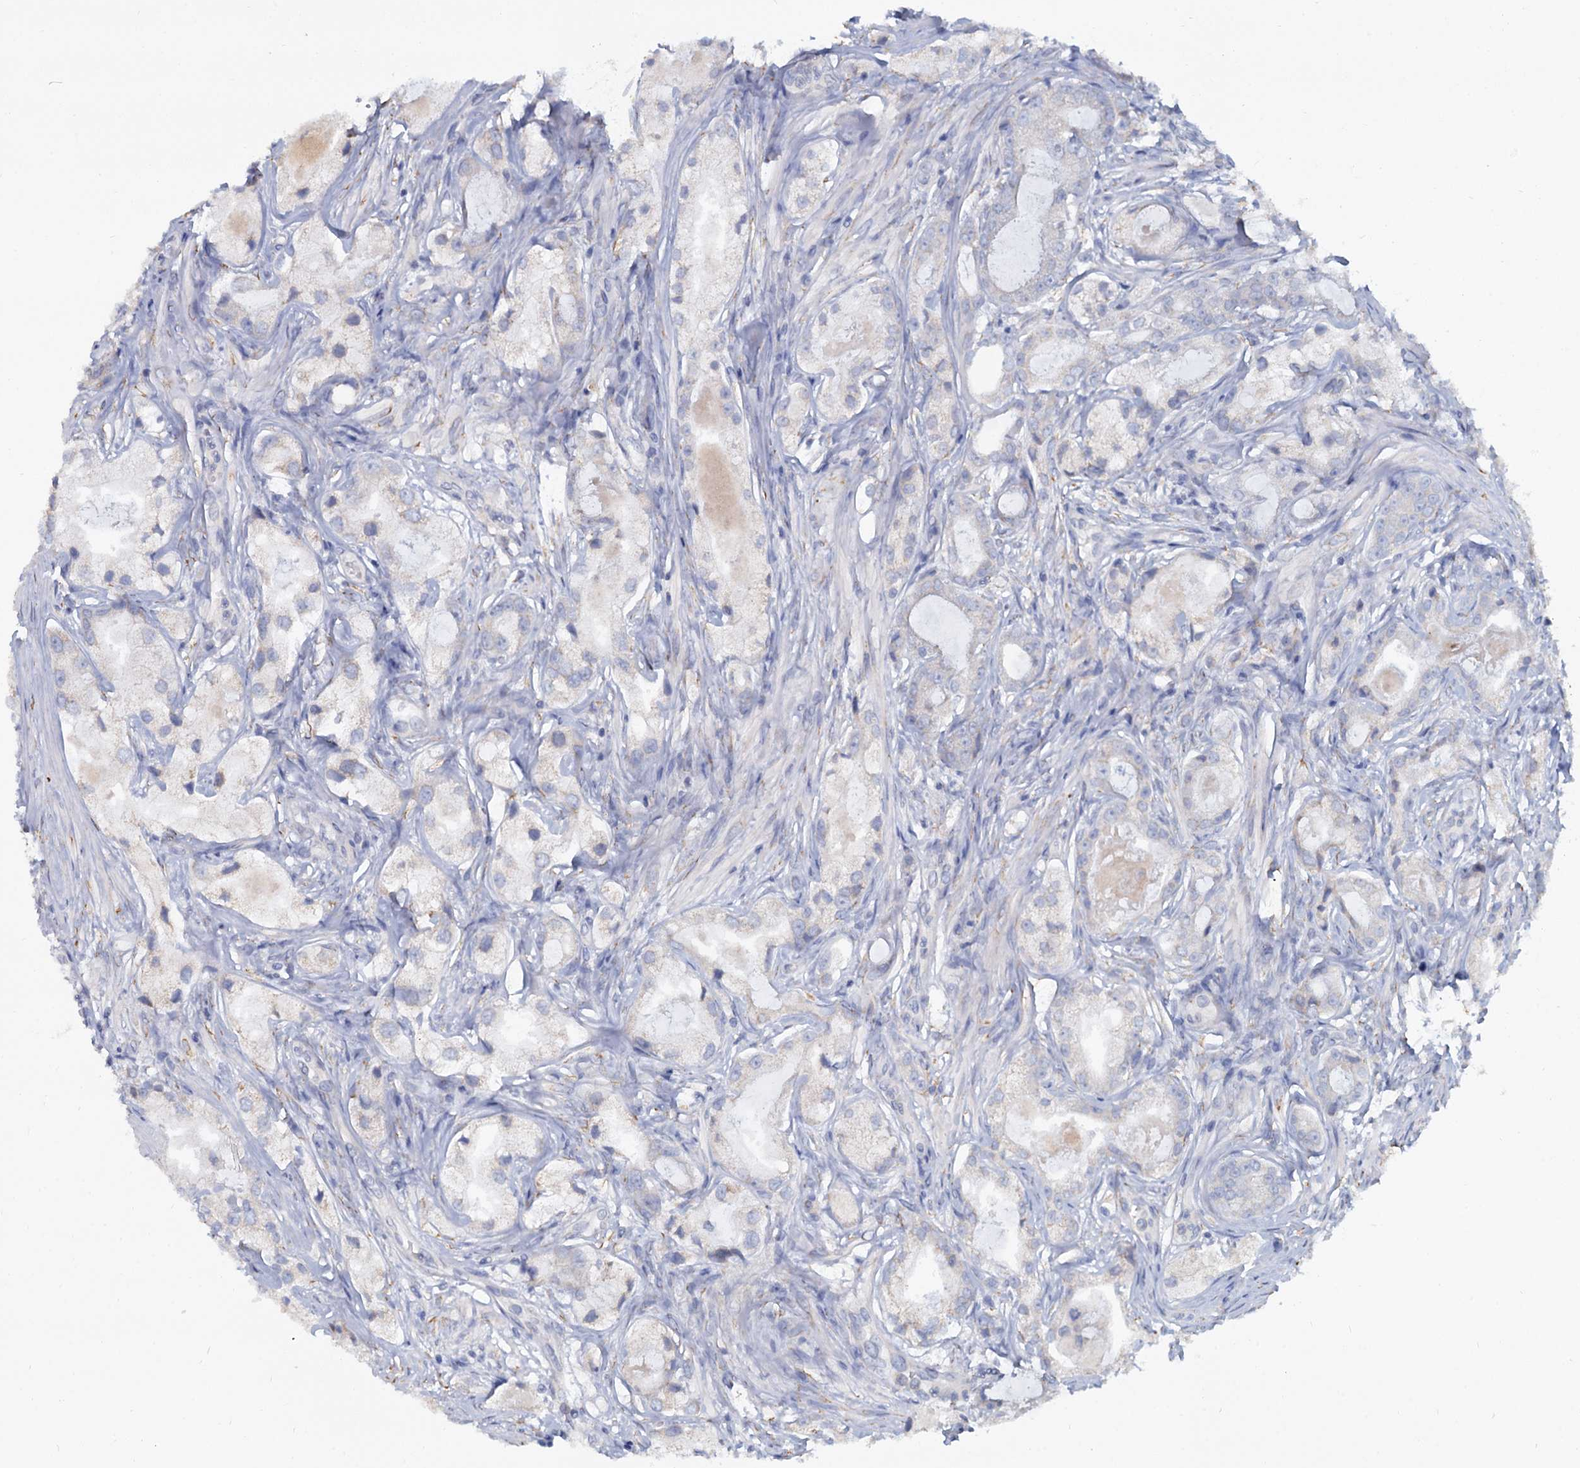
{"staining": {"intensity": "weak", "quantity": "<25%", "location": "cytoplasmic/membranous"}, "tissue": "prostate cancer", "cell_type": "Tumor cells", "image_type": "cancer", "snomed": [{"axis": "morphology", "description": "Adenocarcinoma, Low grade"}, {"axis": "topography", "description": "Prostate"}], "caption": "This is an IHC micrograph of human prostate cancer (low-grade adenocarcinoma). There is no staining in tumor cells.", "gene": "LRRC51", "patient": {"sex": "male", "age": 68}}